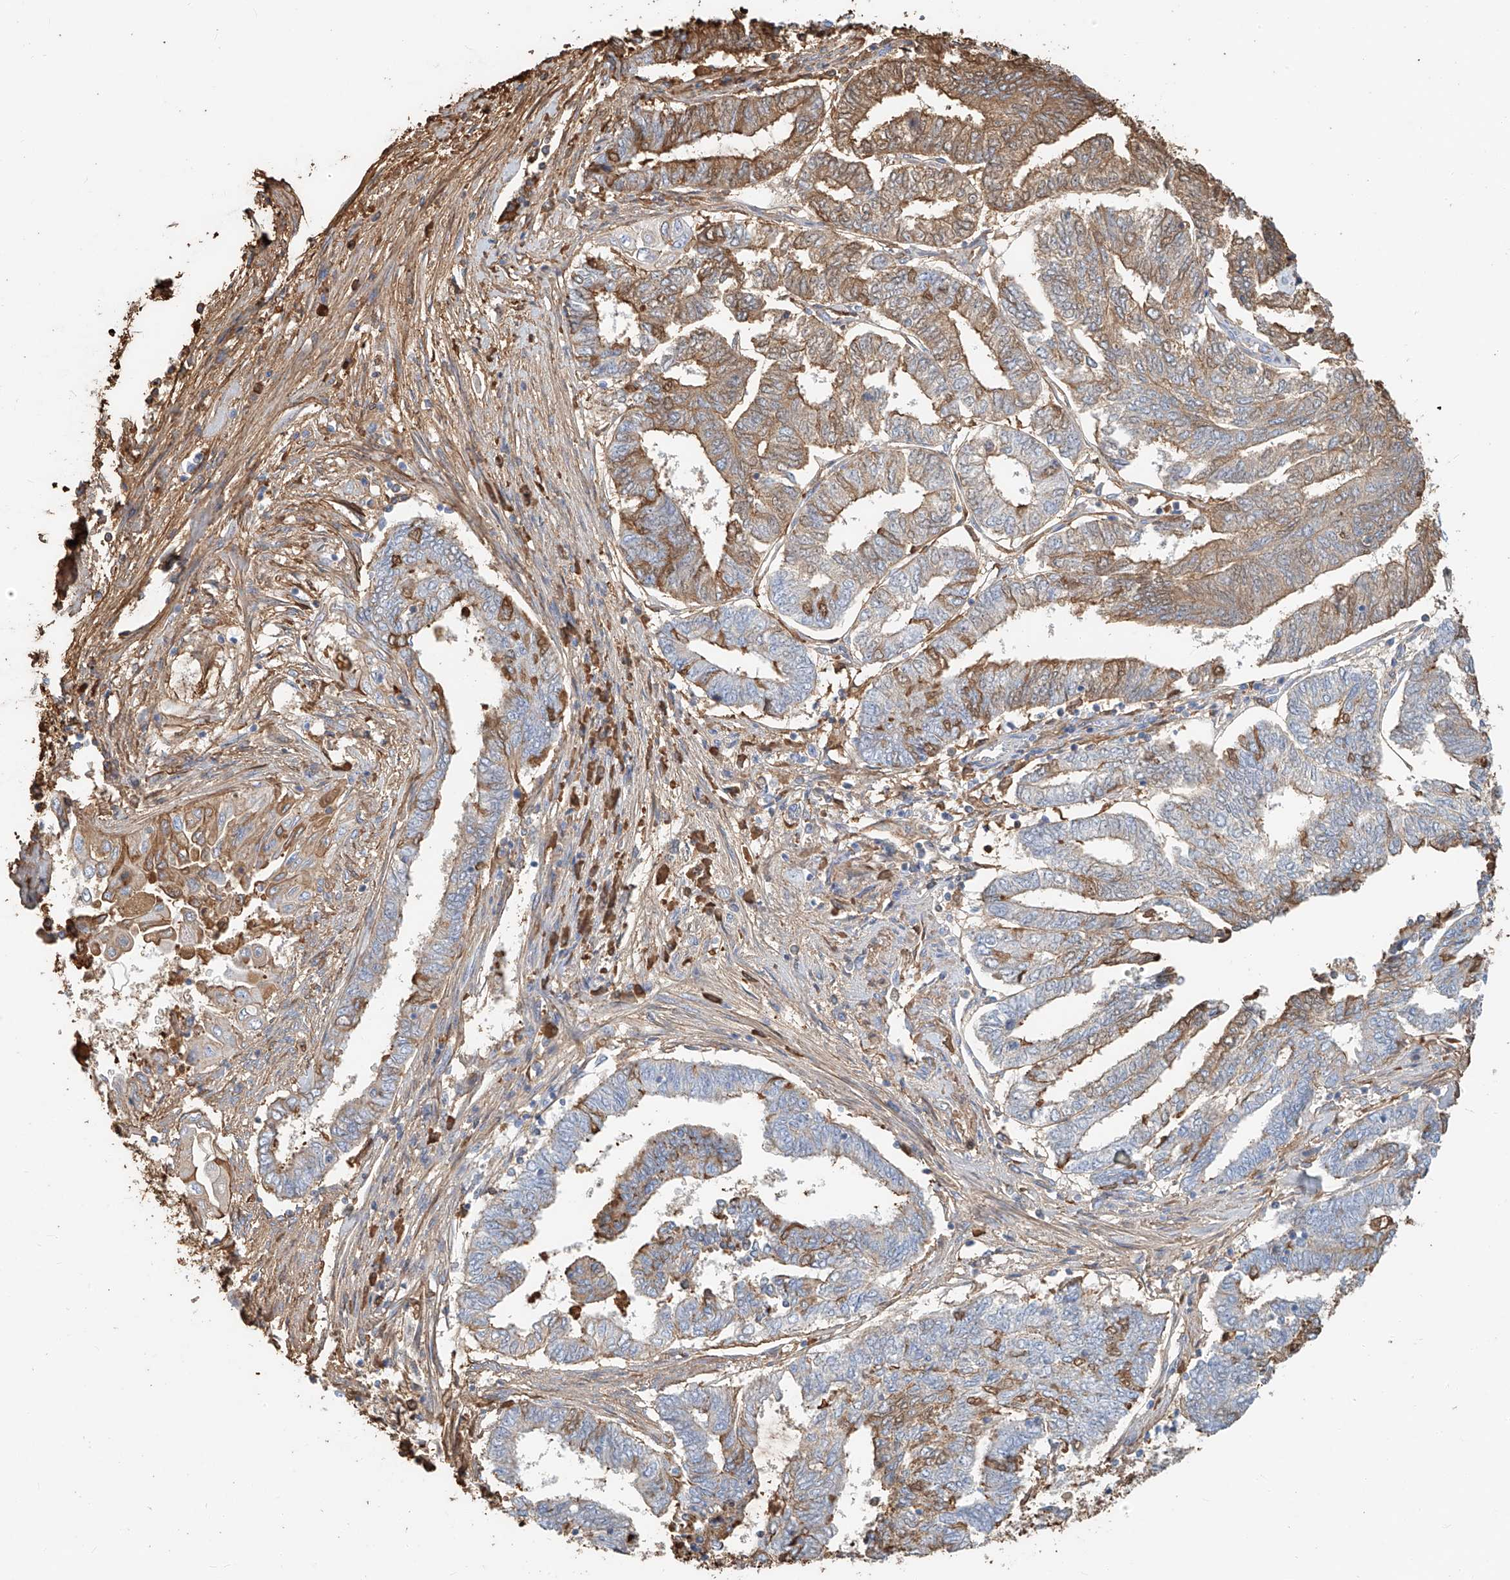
{"staining": {"intensity": "moderate", "quantity": "25%-75%", "location": "cytoplasmic/membranous"}, "tissue": "endometrial cancer", "cell_type": "Tumor cells", "image_type": "cancer", "snomed": [{"axis": "morphology", "description": "Adenocarcinoma, NOS"}, {"axis": "topography", "description": "Uterus"}, {"axis": "topography", "description": "Endometrium"}], "caption": "Immunohistochemistry (IHC) staining of endometrial adenocarcinoma, which reveals medium levels of moderate cytoplasmic/membranous expression in approximately 25%-75% of tumor cells indicating moderate cytoplasmic/membranous protein expression. The staining was performed using DAB (brown) for protein detection and nuclei were counterstained in hematoxylin (blue).", "gene": "ZFP30", "patient": {"sex": "female", "age": 70}}